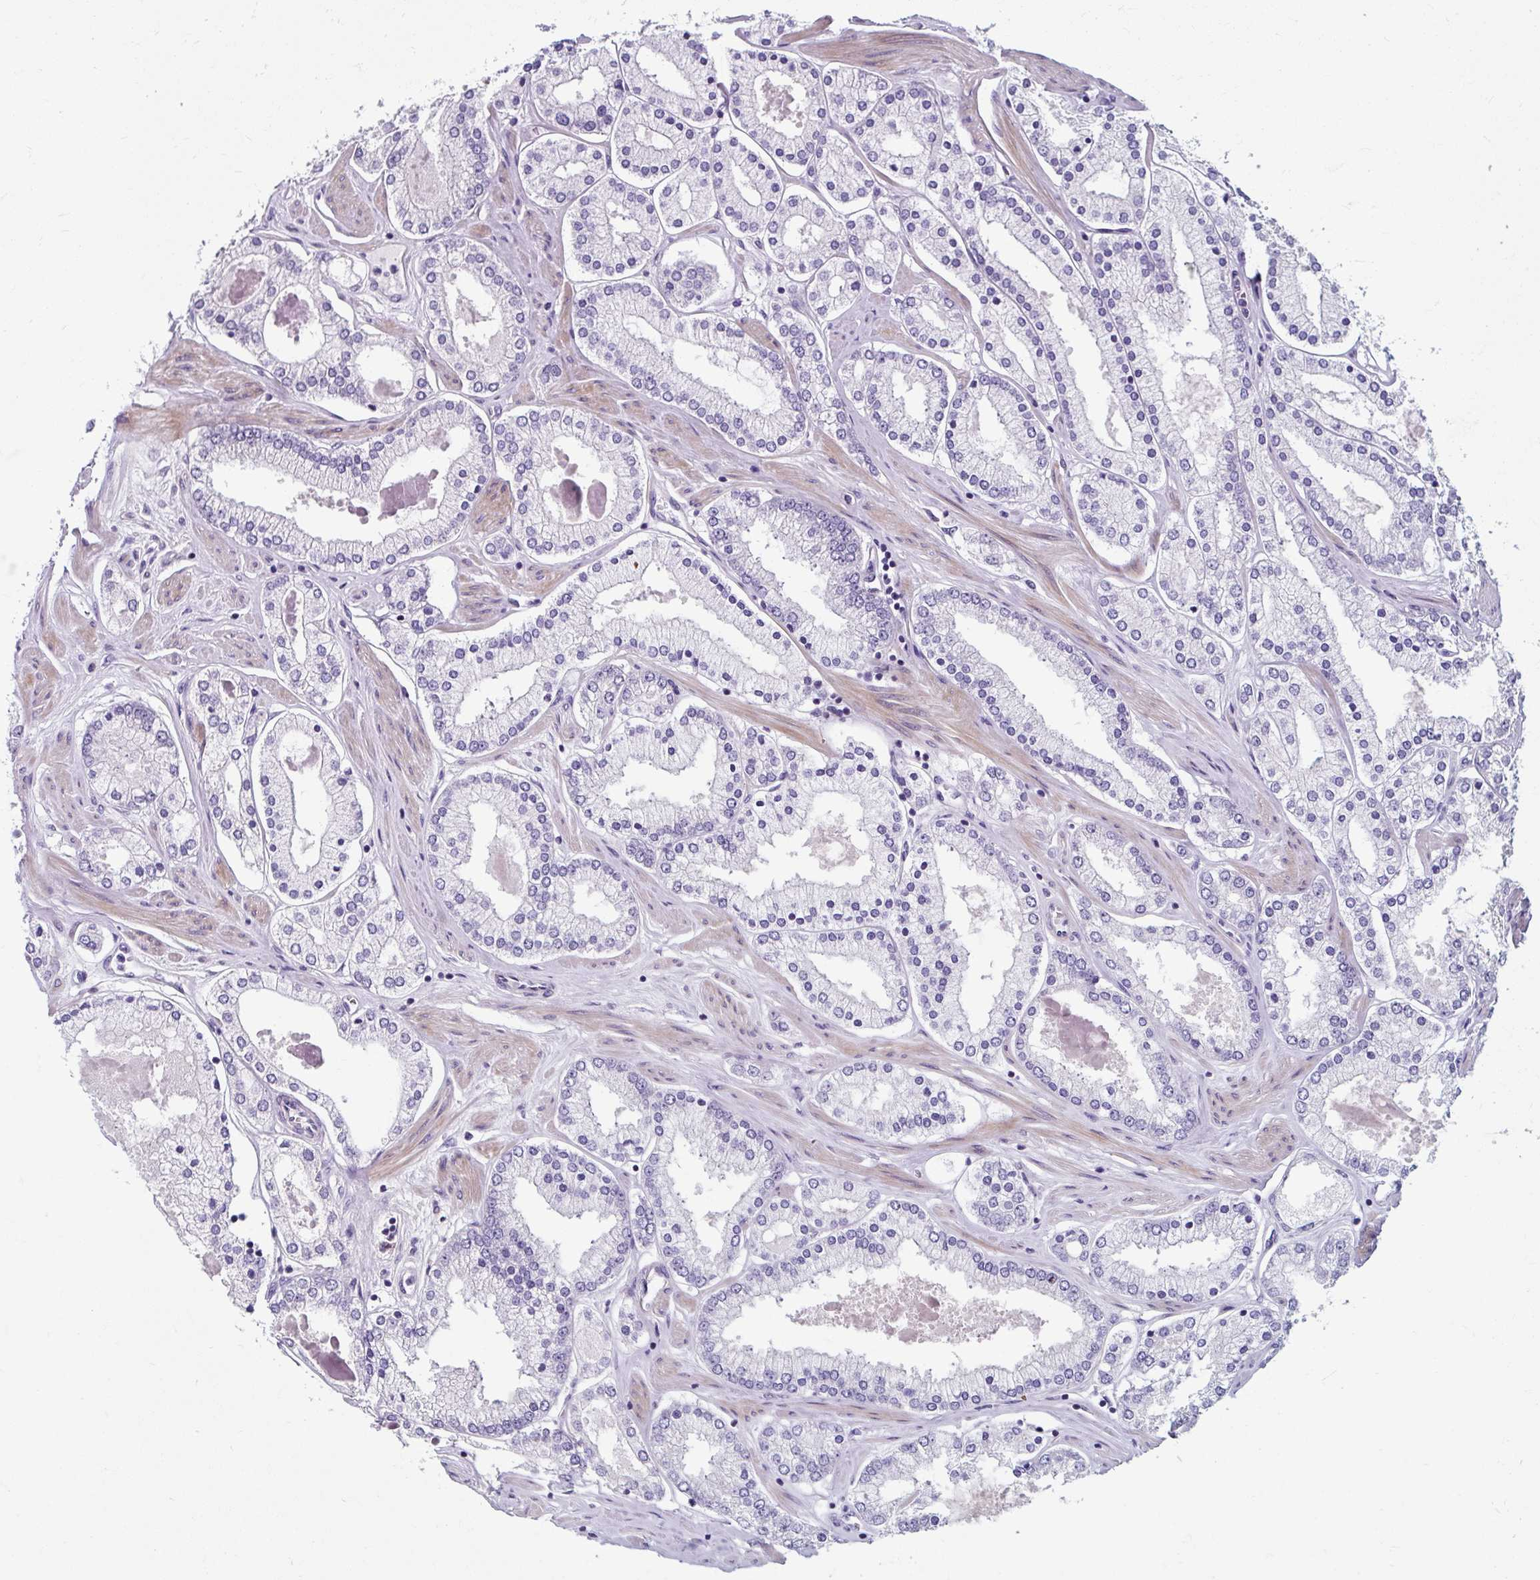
{"staining": {"intensity": "negative", "quantity": "none", "location": "none"}, "tissue": "prostate cancer", "cell_type": "Tumor cells", "image_type": "cancer", "snomed": [{"axis": "morphology", "description": "Adenocarcinoma, Low grade"}, {"axis": "topography", "description": "Prostate"}], "caption": "Tumor cells show no significant staining in prostate adenocarcinoma (low-grade).", "gene": "ZNF555", "patient": {"sex": "male", "age": 42}}